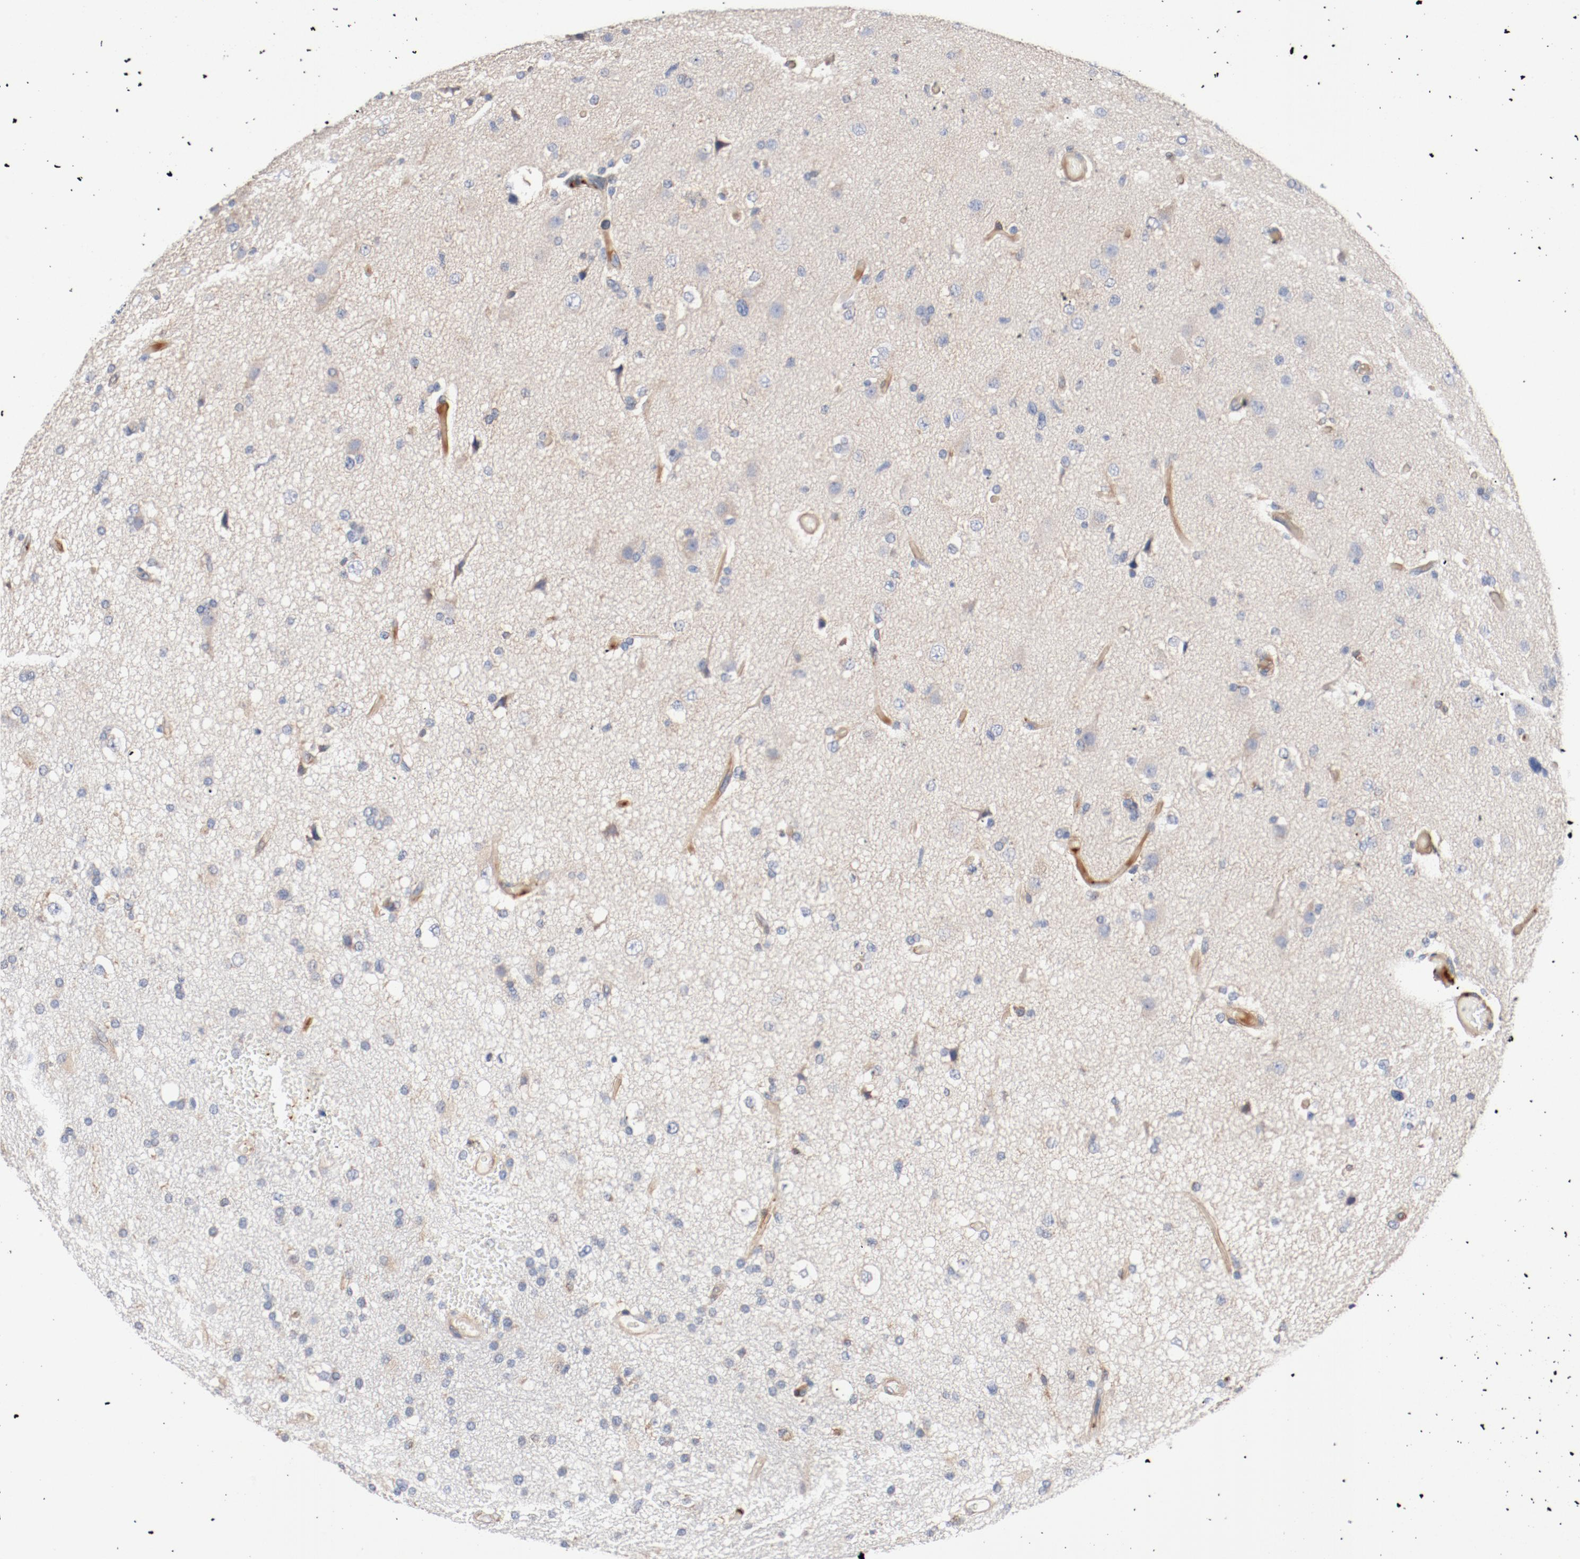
{"staining": {"intensity": "weak", "quantity": "<25%", "location": "cytoplasmic/membranous"}, "tissue": "glioma", "cell_type": "Tumor cells", "image_type": "cancer", "snomed": [{"axis": "morphology", "description": "Glioma, malignant, High grade"}, {"axis": "topography", "description": "Brain"}], "caption": "Tumor cells are negative for brown protein staining in malignant glioma (high-grade). (Immunohistochemistry, brightfield microscopy, high magnification).", "gene": "ILK", "patient": {"sex": "male", "age": 33}}